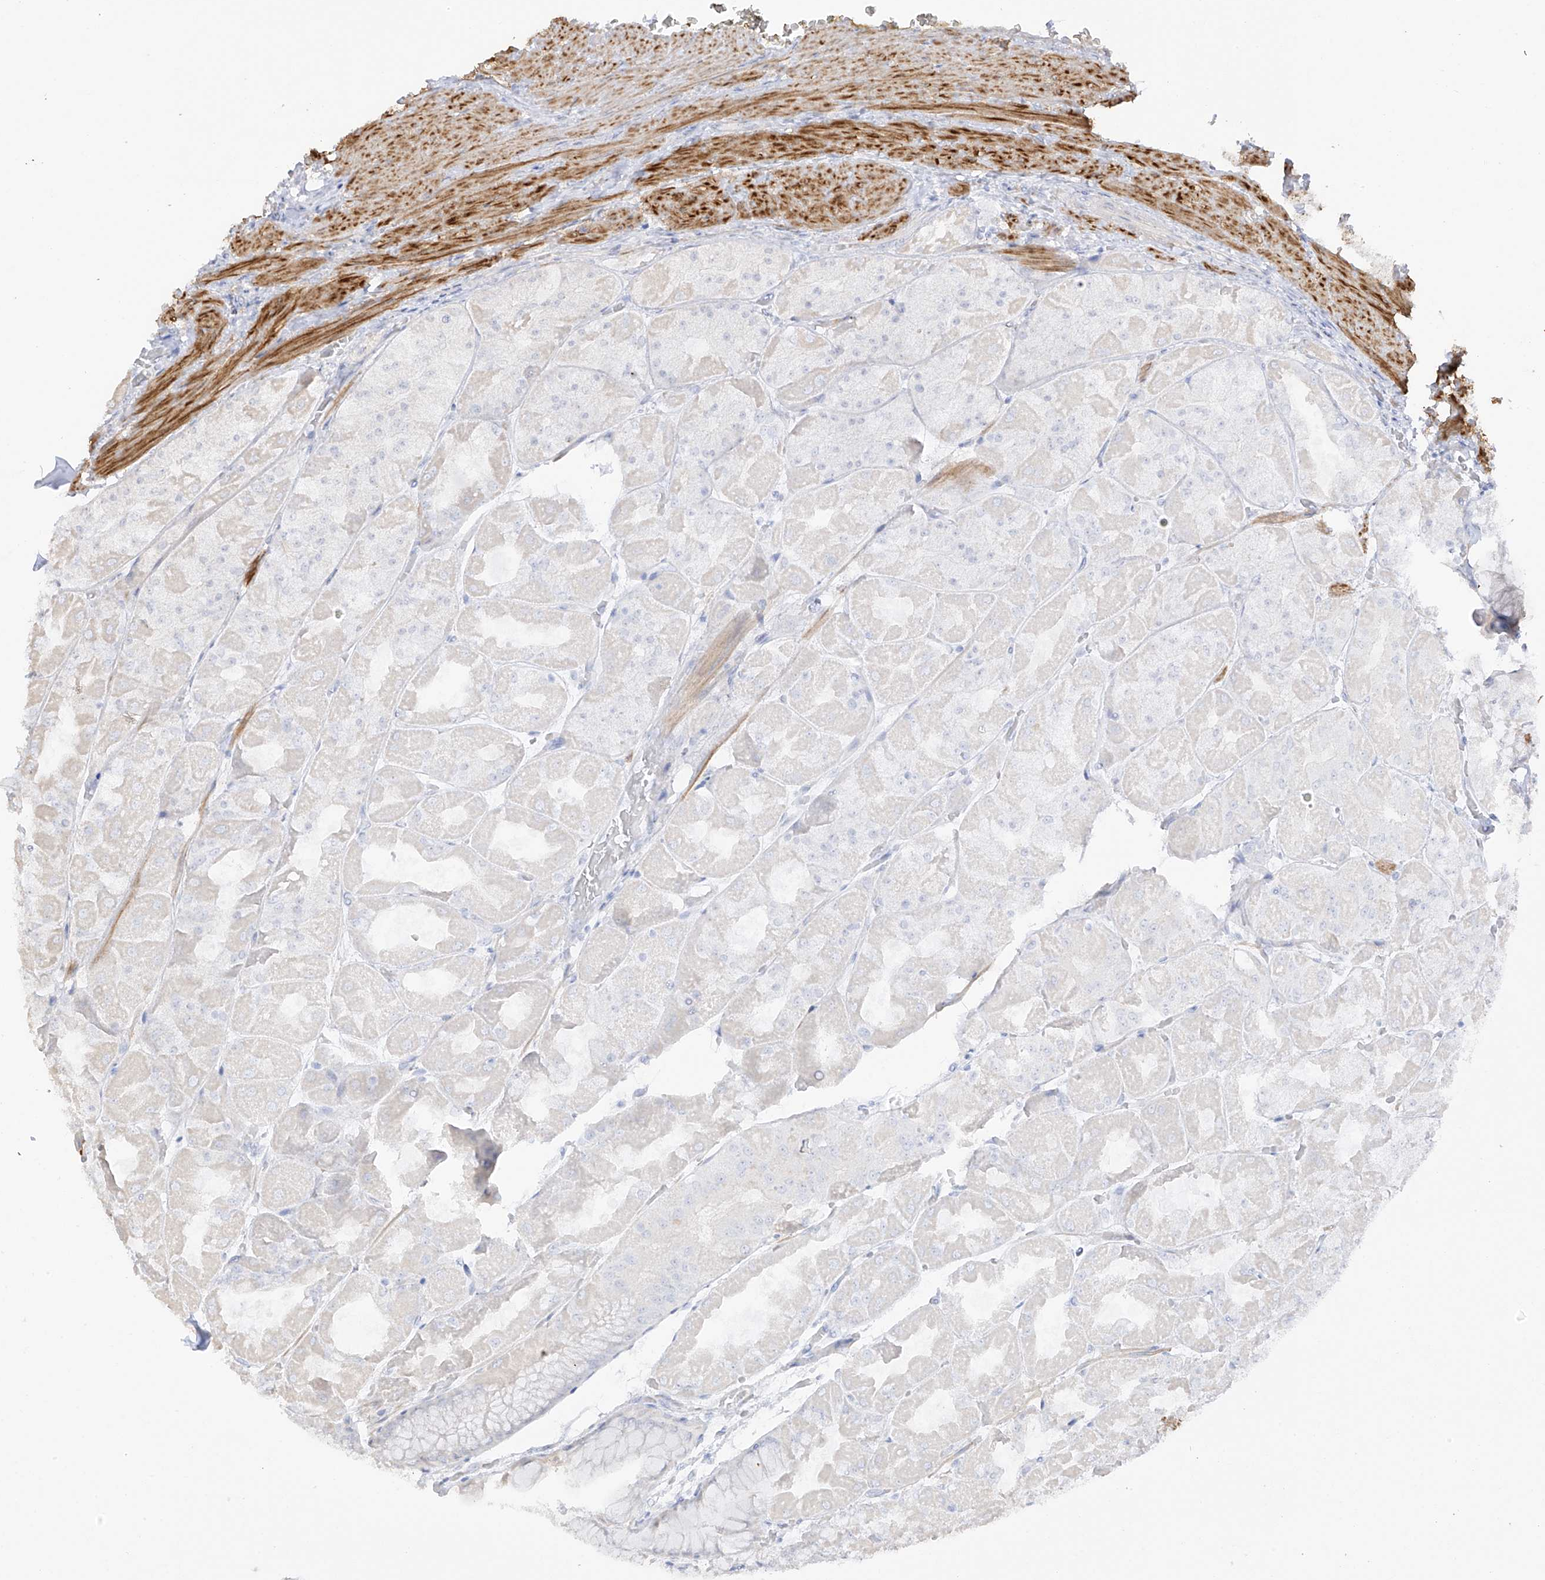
{"staining": {"intensity": "negative", "quantity": "none", "location": "none"}, "tissue": "stomach", "cell_type": "Glandular cells", "image_type": "normal", "snomed": [{"axis": "morphology", "description": "Normal tissue, NOS"}, {"axis": "topography", "description": "Stomach"}], "caption": "Benign stomach was stained to show a protein in brown. There is no significant staining in glandular cells. Nuclei are stained in blue.", "gene": "C11orf87", "patient": {"sex": "female", "age": 61}}